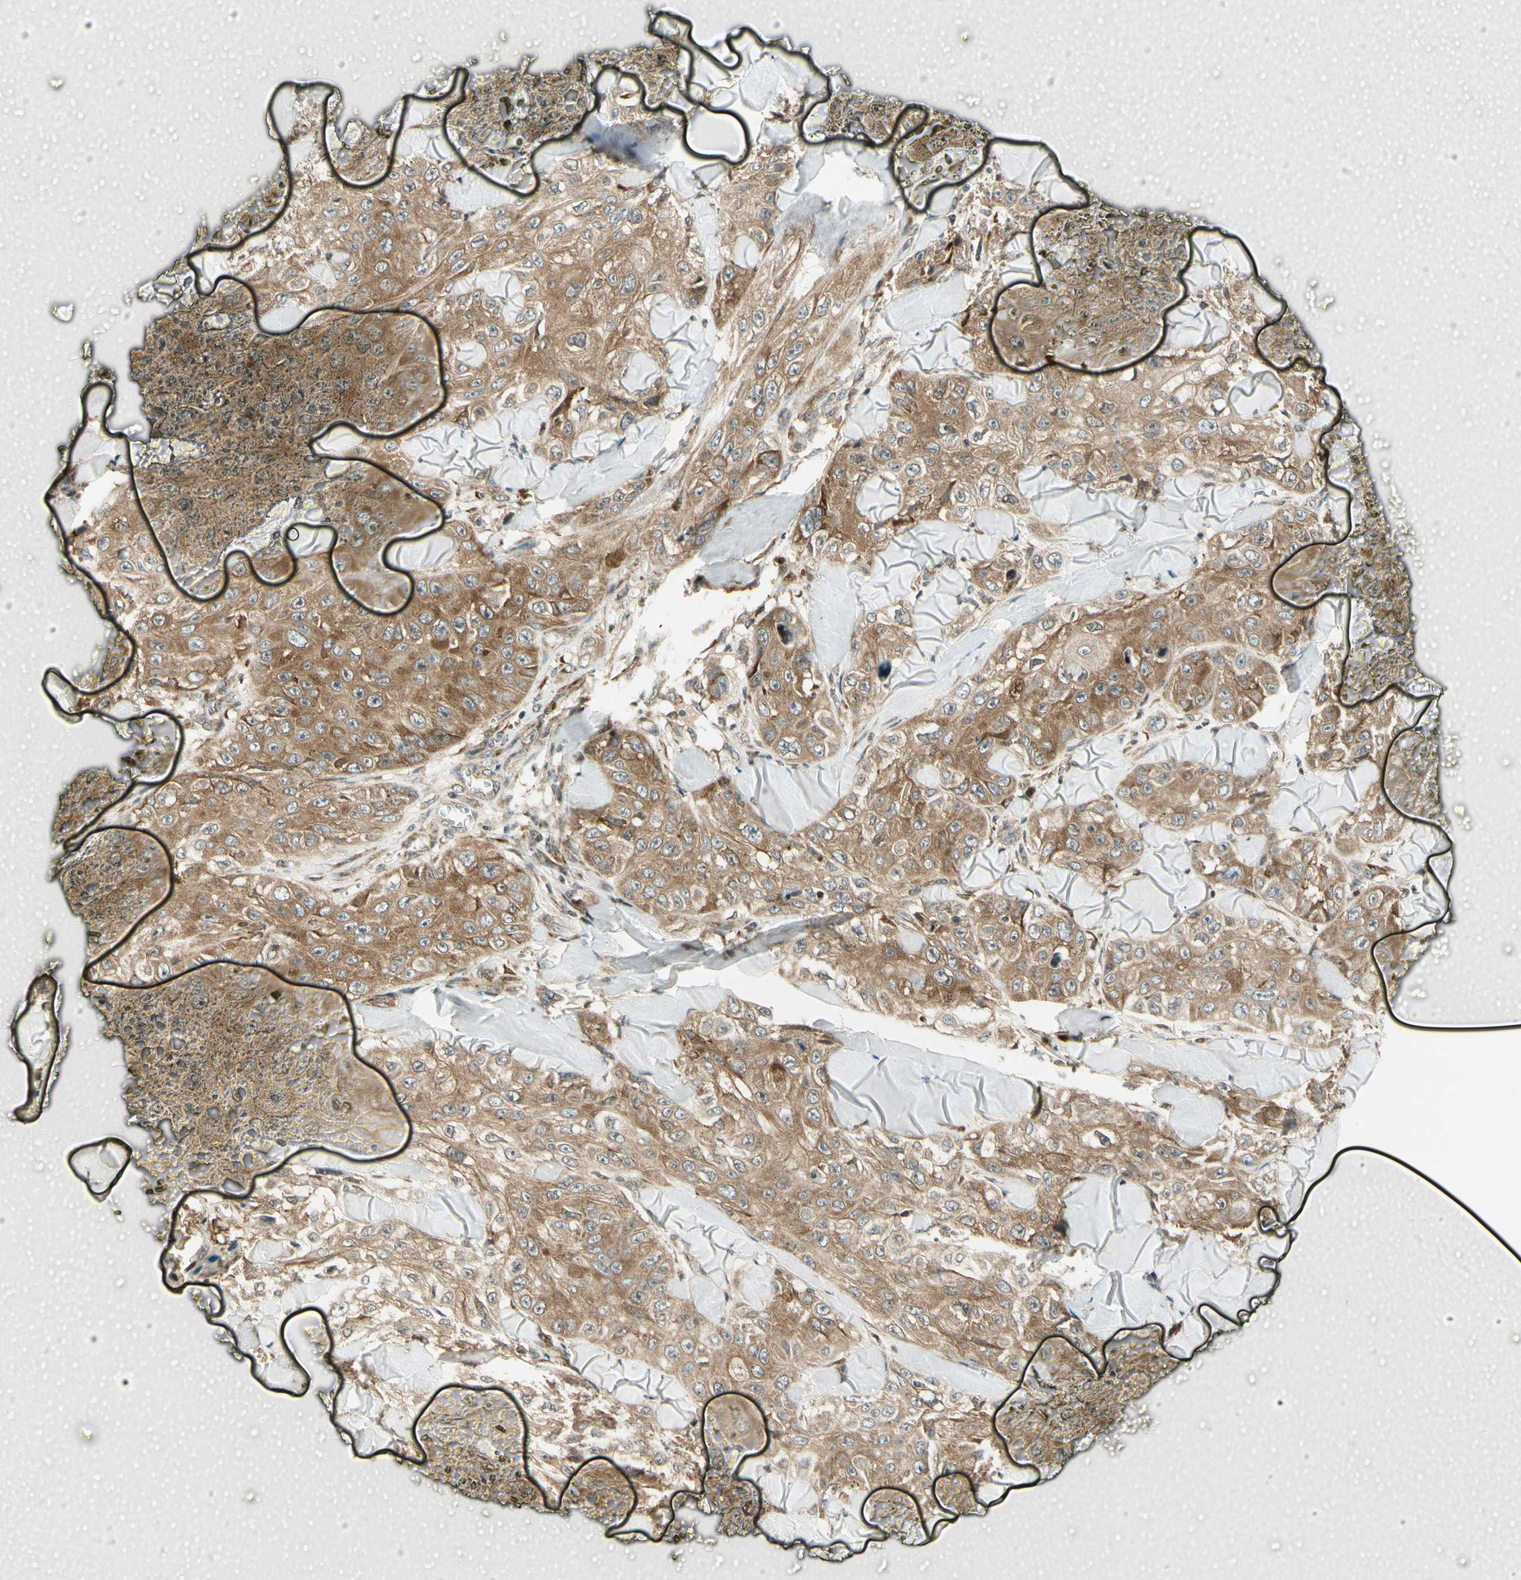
{"staining": {"intensity": "moderate", "quantity": ">75%", "location": "cytoplasmic/membranous"}, "tissue": "skin cancer", "cell_type": "Tumor cells", "image_type": "cancer", "snomed": [{"axis": "morphology", "description": "Squamous cell carcinoma, NOS"}, {"axis": "topography", "description": "Skin"}], "caption": "Immunohistochemical staining of squamous cell carcinoma (skin) reveals medium levels of moderate cytoplasmic/membranous staining in about >75% of tumor cells.", "gene": "TPT1", "patient": {"sex": "male", "age": 86}}